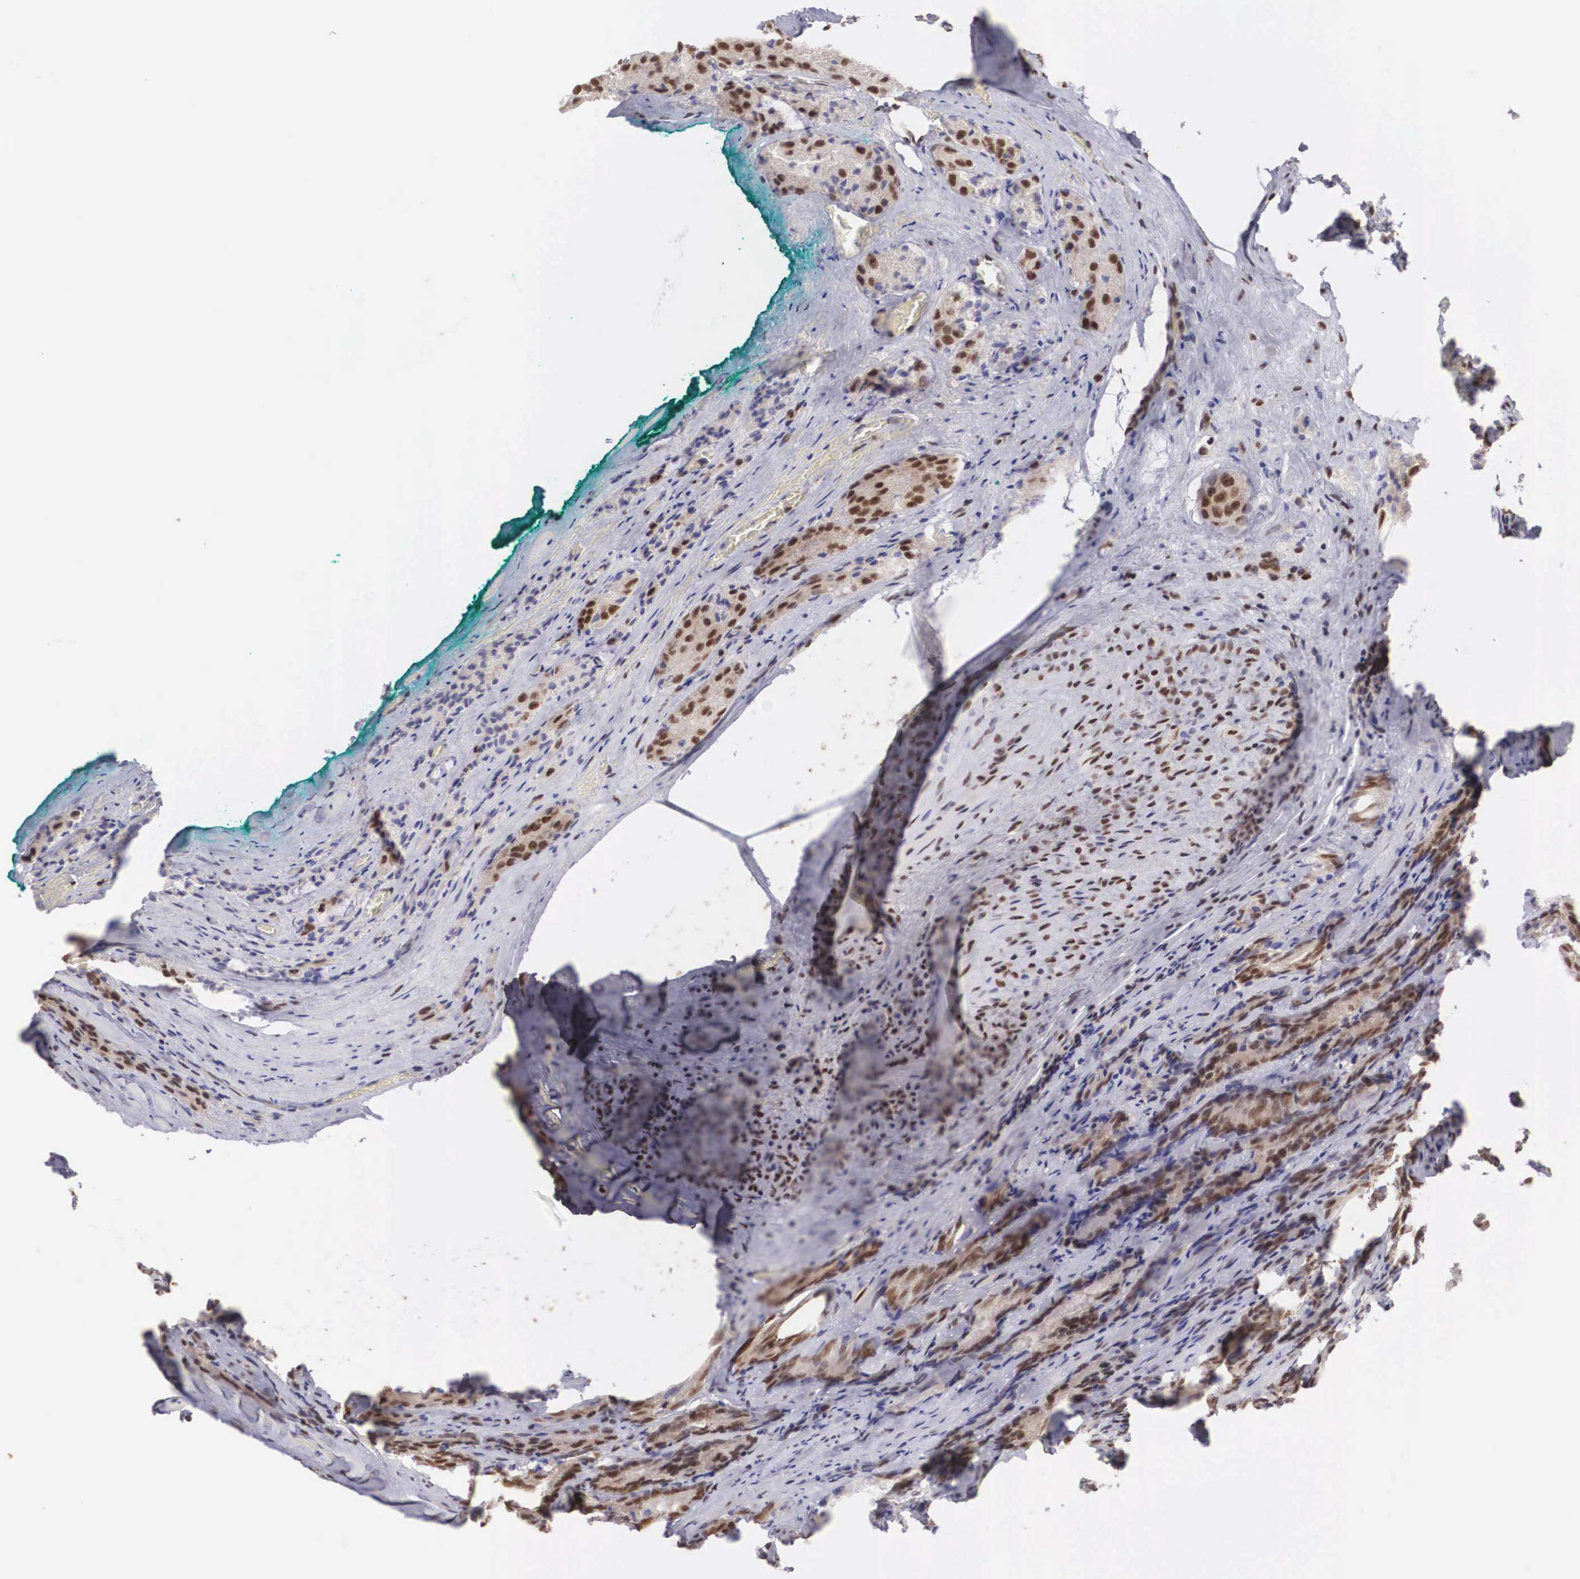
{"staining": {"intensity": "strong", "quantity": ">75%", "location": "nuclear"}, "tissue": "prostate cancer", "cell_type": "Tumor cells", "image_type": "cancer", "snomed": [{"axis": "morphology", "description": "Adenocarcinoma, Medium grade"}, {"axis": "topography", "description": "Prostate"}], "caption": "Protein staining displays strong nuclear expression in about >75% of tumor cells in prostate cancer (medium-grade adenocarcinoma).", "gene": "HTATSF1", "patient": {"sex": "male", "age": 60}}